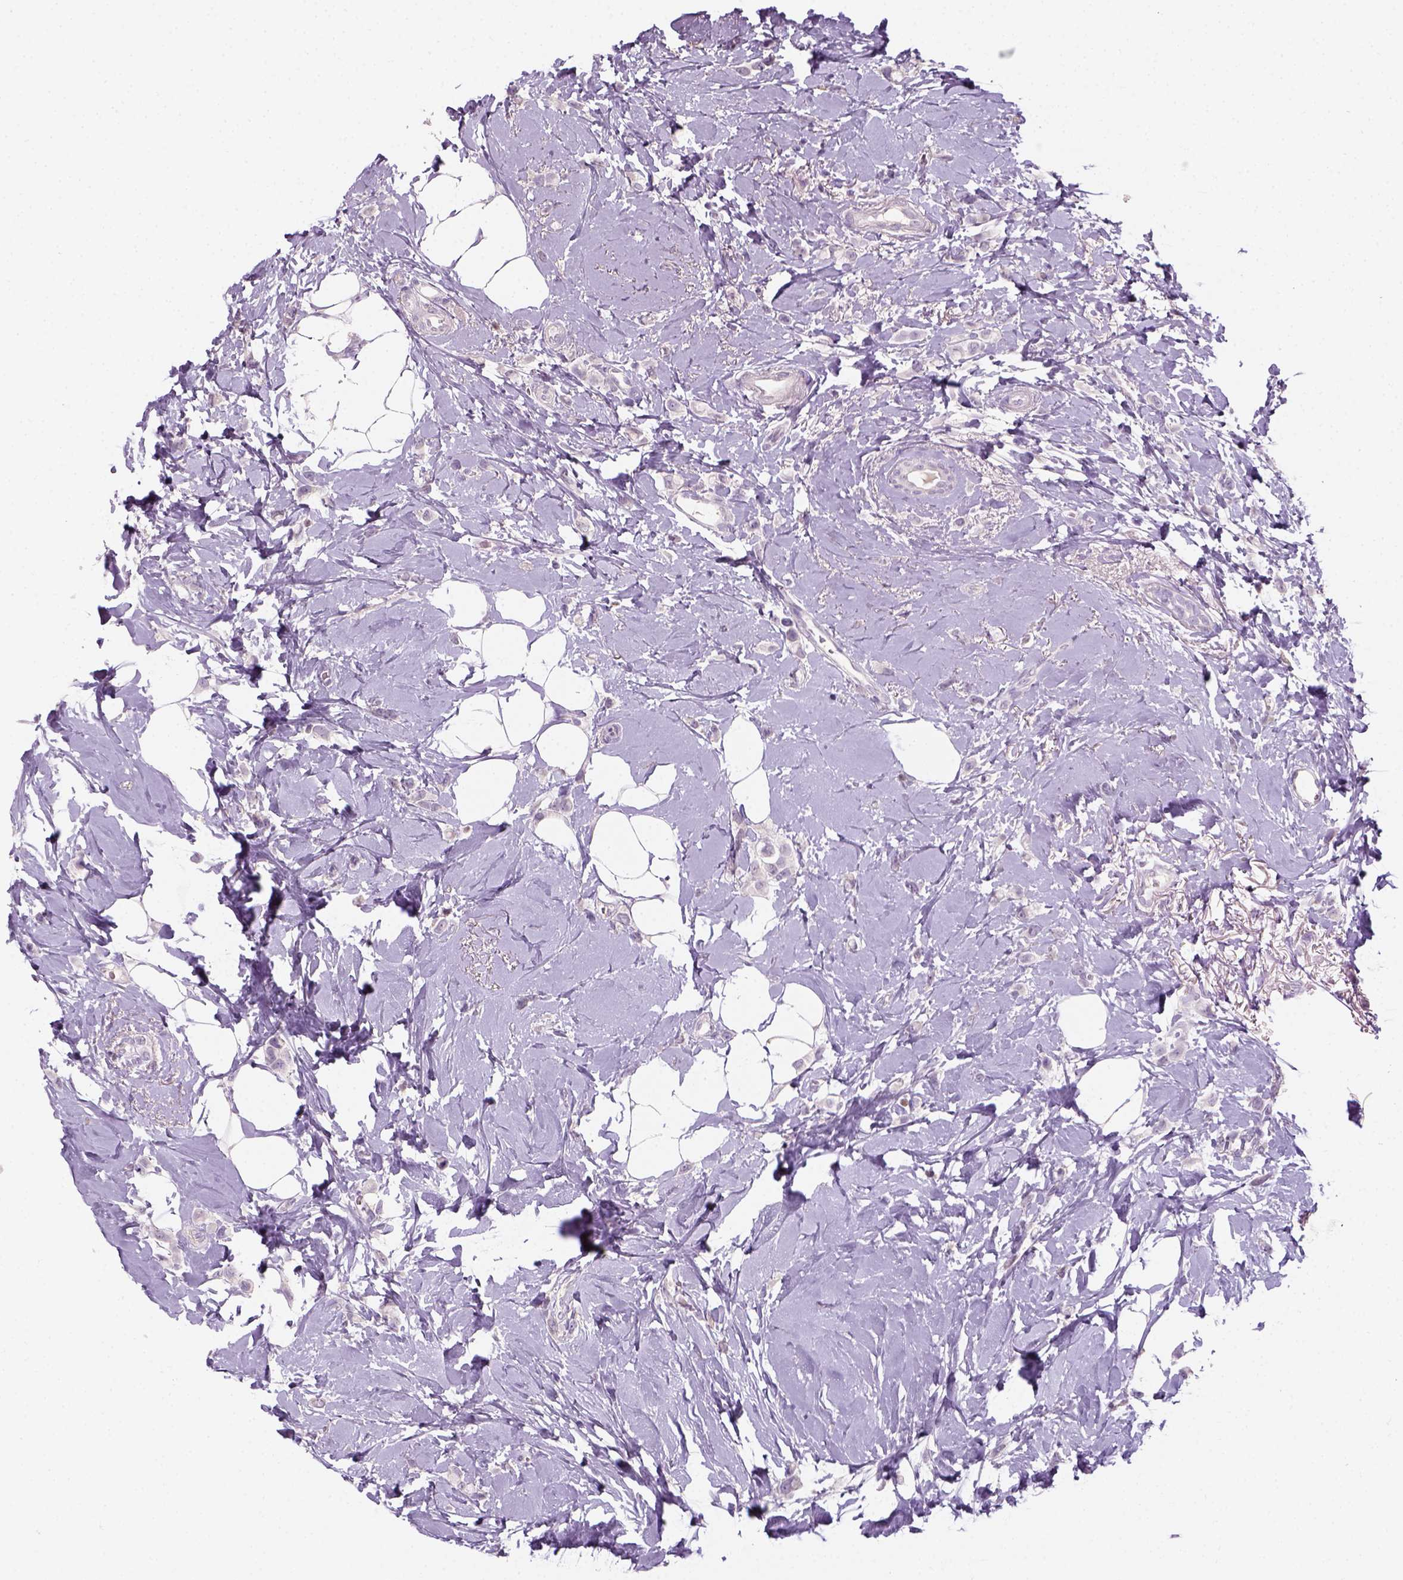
{"staining": {"intensity": "negative", "quantity": "none", "location": "none"}, "tissue": "breast cancer", "cell_type": "Tumor cells", "image_type": "cancer", "snomed": [{"axis": "morphology", "description": "Lobular carcinoma"}, {"axis": "topography", "description": "Breast"}], "caption": "IHC photomicrograph of breast lobular carcinoma stained for a protein (brown), which shows no expression in tumor cells.", "gene": "GFI1B", "patient": {"sex": "female", "age": 66}}